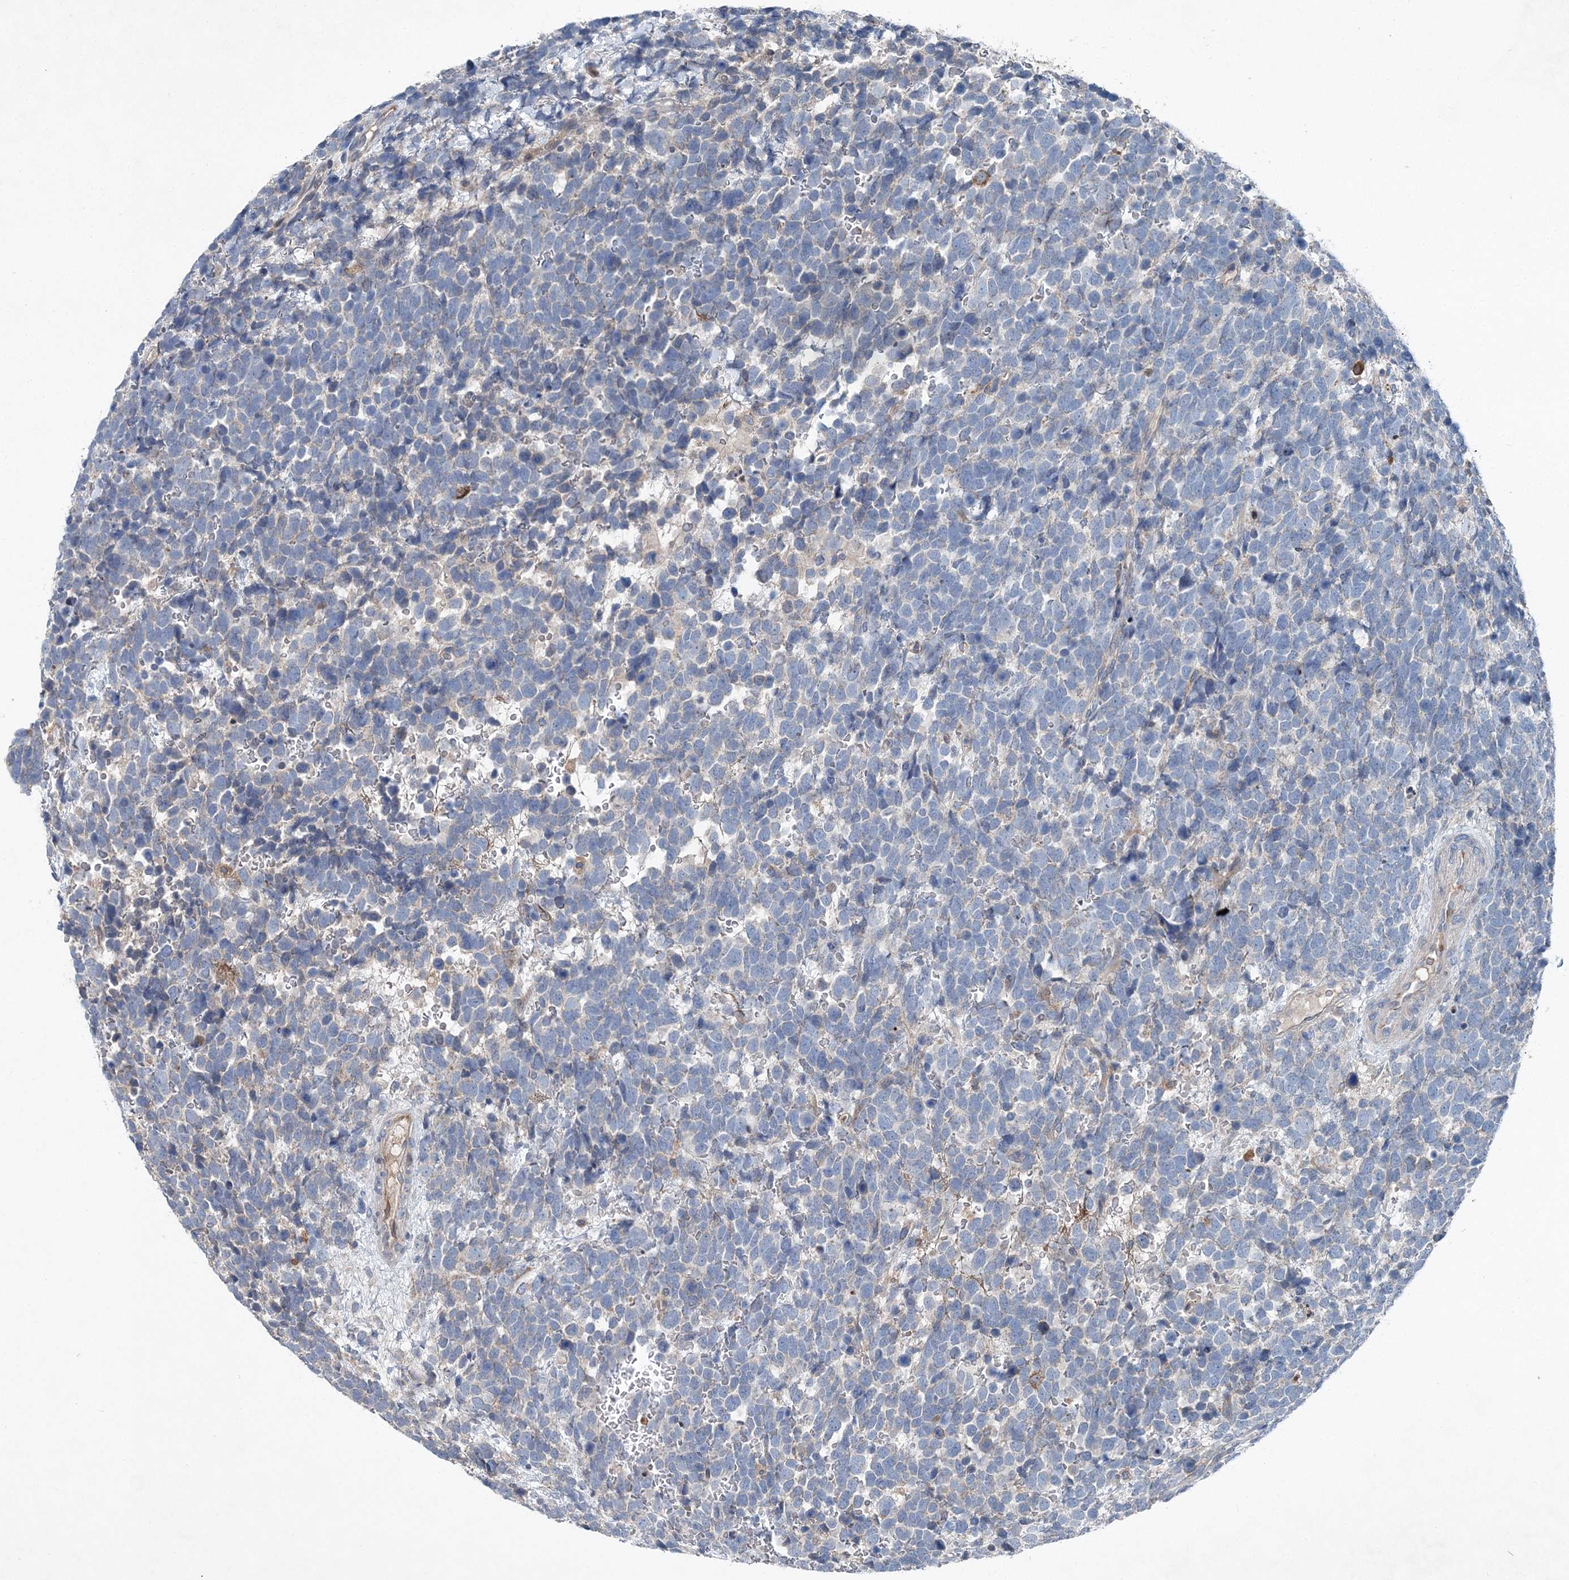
{"staining": {"intensity": "negative", "quantity": "none", "location": "none"}, "tissue": "urothelial cancer", "cell_type": "Tumor cells", "image_type": "cancer", "snomed": [{"axis": "morphology", "description": "Urothelial carcinoma, High grade"}, {"axis": "topography", "description": "Urinary bladder"}], "caption": "Urothelial cancer stained for a protein using immunohistochemistry (IHC) exhibits no expression tumor cells.", "gene": "SPOPL", "patient": {"sex": "female", "age": 82}}